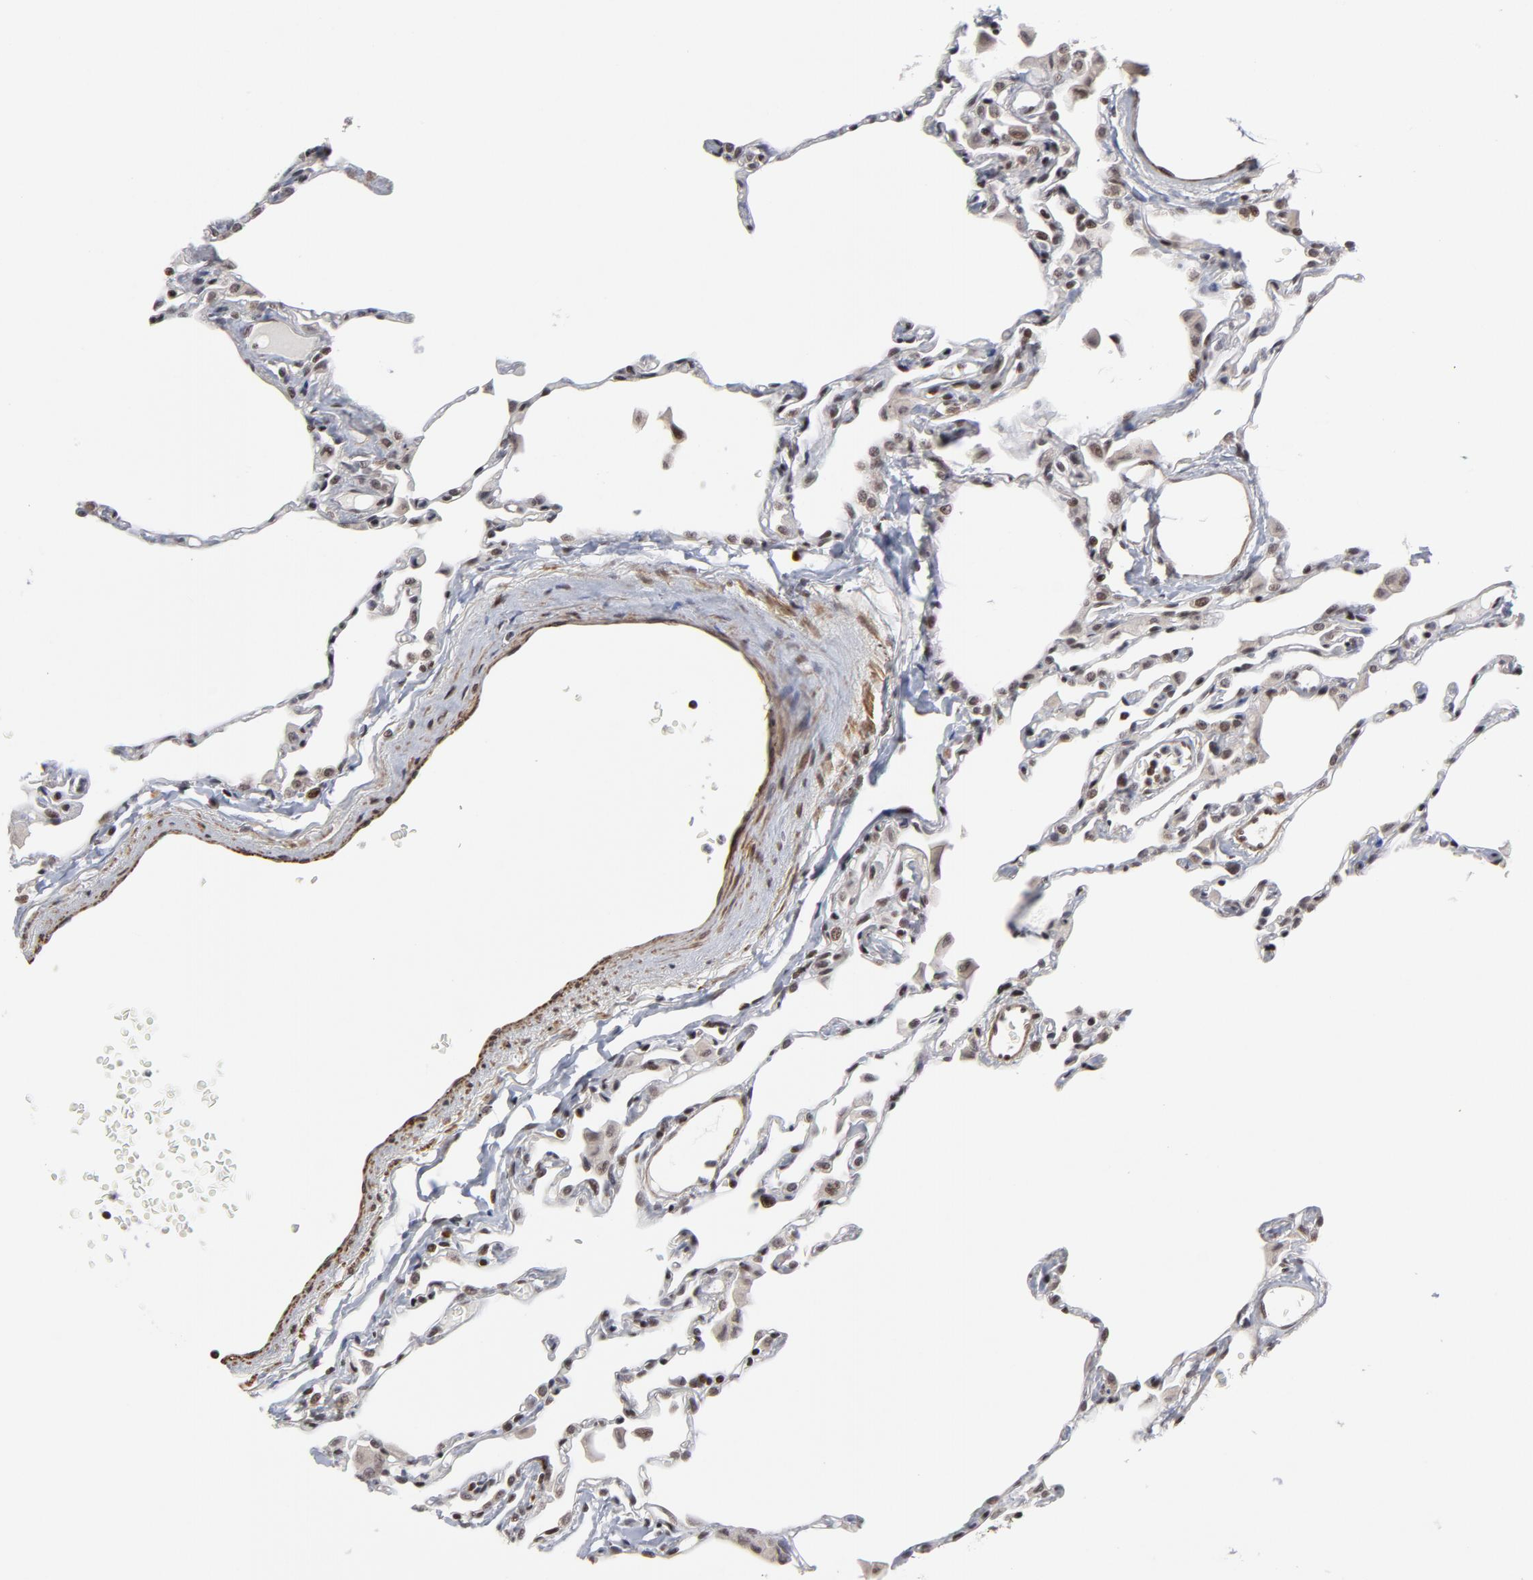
{"staining": {"intensity": "strong", "quantity": ">75%", "location": "nuclear"}, "tissue": "lung", "cell_type": "Alveolar cells", "image_type": "normal", "snomed": [{"axis": "morphology", "description": "Normal tissue, NOS"}, {"axis": "topography", "description": "Lung"}], "caption": "Immunohistochemical staining of unremarkable lung shows >75% levels of strong nuclear protein positivity in about >75% of alveolar cells.", "gene": "CTCF", "patient": {"sex": "female", "age": 49}}